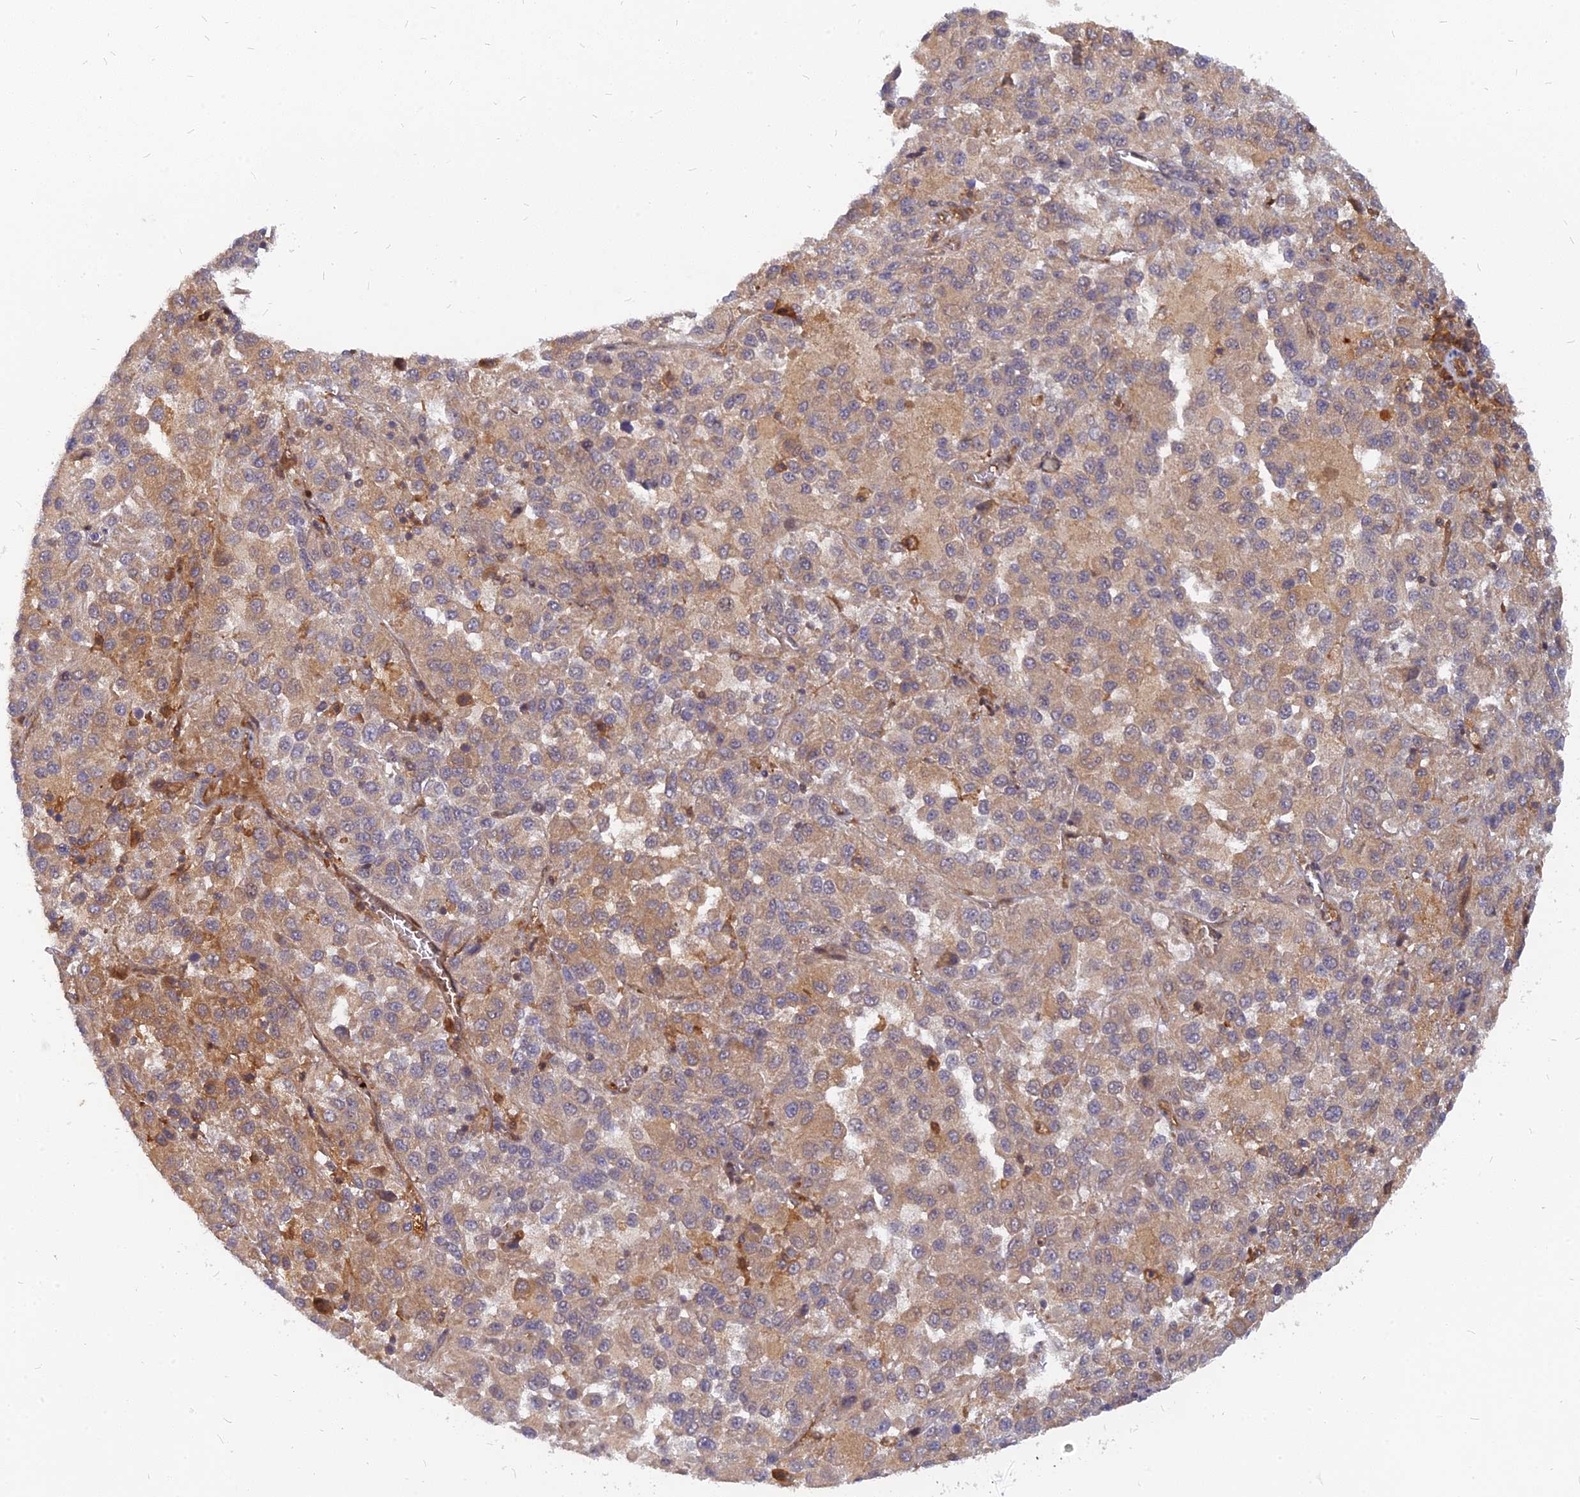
{"staining": {"intensity": "moderate", "quantity": ">75%", "location": "cytoplasmic/membranous"}, "tissue": "melanoma", "cell_type": "Tumor cells", "image_type": "cancer", "snomed": [{"axis": "morphology", "description": "Malignant melanoma, Metastatic site"}, {"axis": "topography", "description": "Lung"}], "caption": "The immunohistochemical stain highlights moderate cytoplasmic/membranous expression in tumor cells of melanoma tissue. (DAB (3,3'-diaminobenzidine) IHC, brown staining for protein, blue staining for nuclei).", "gene": "ARL2BP", "patient": {"sex": "male", "age": 64}}